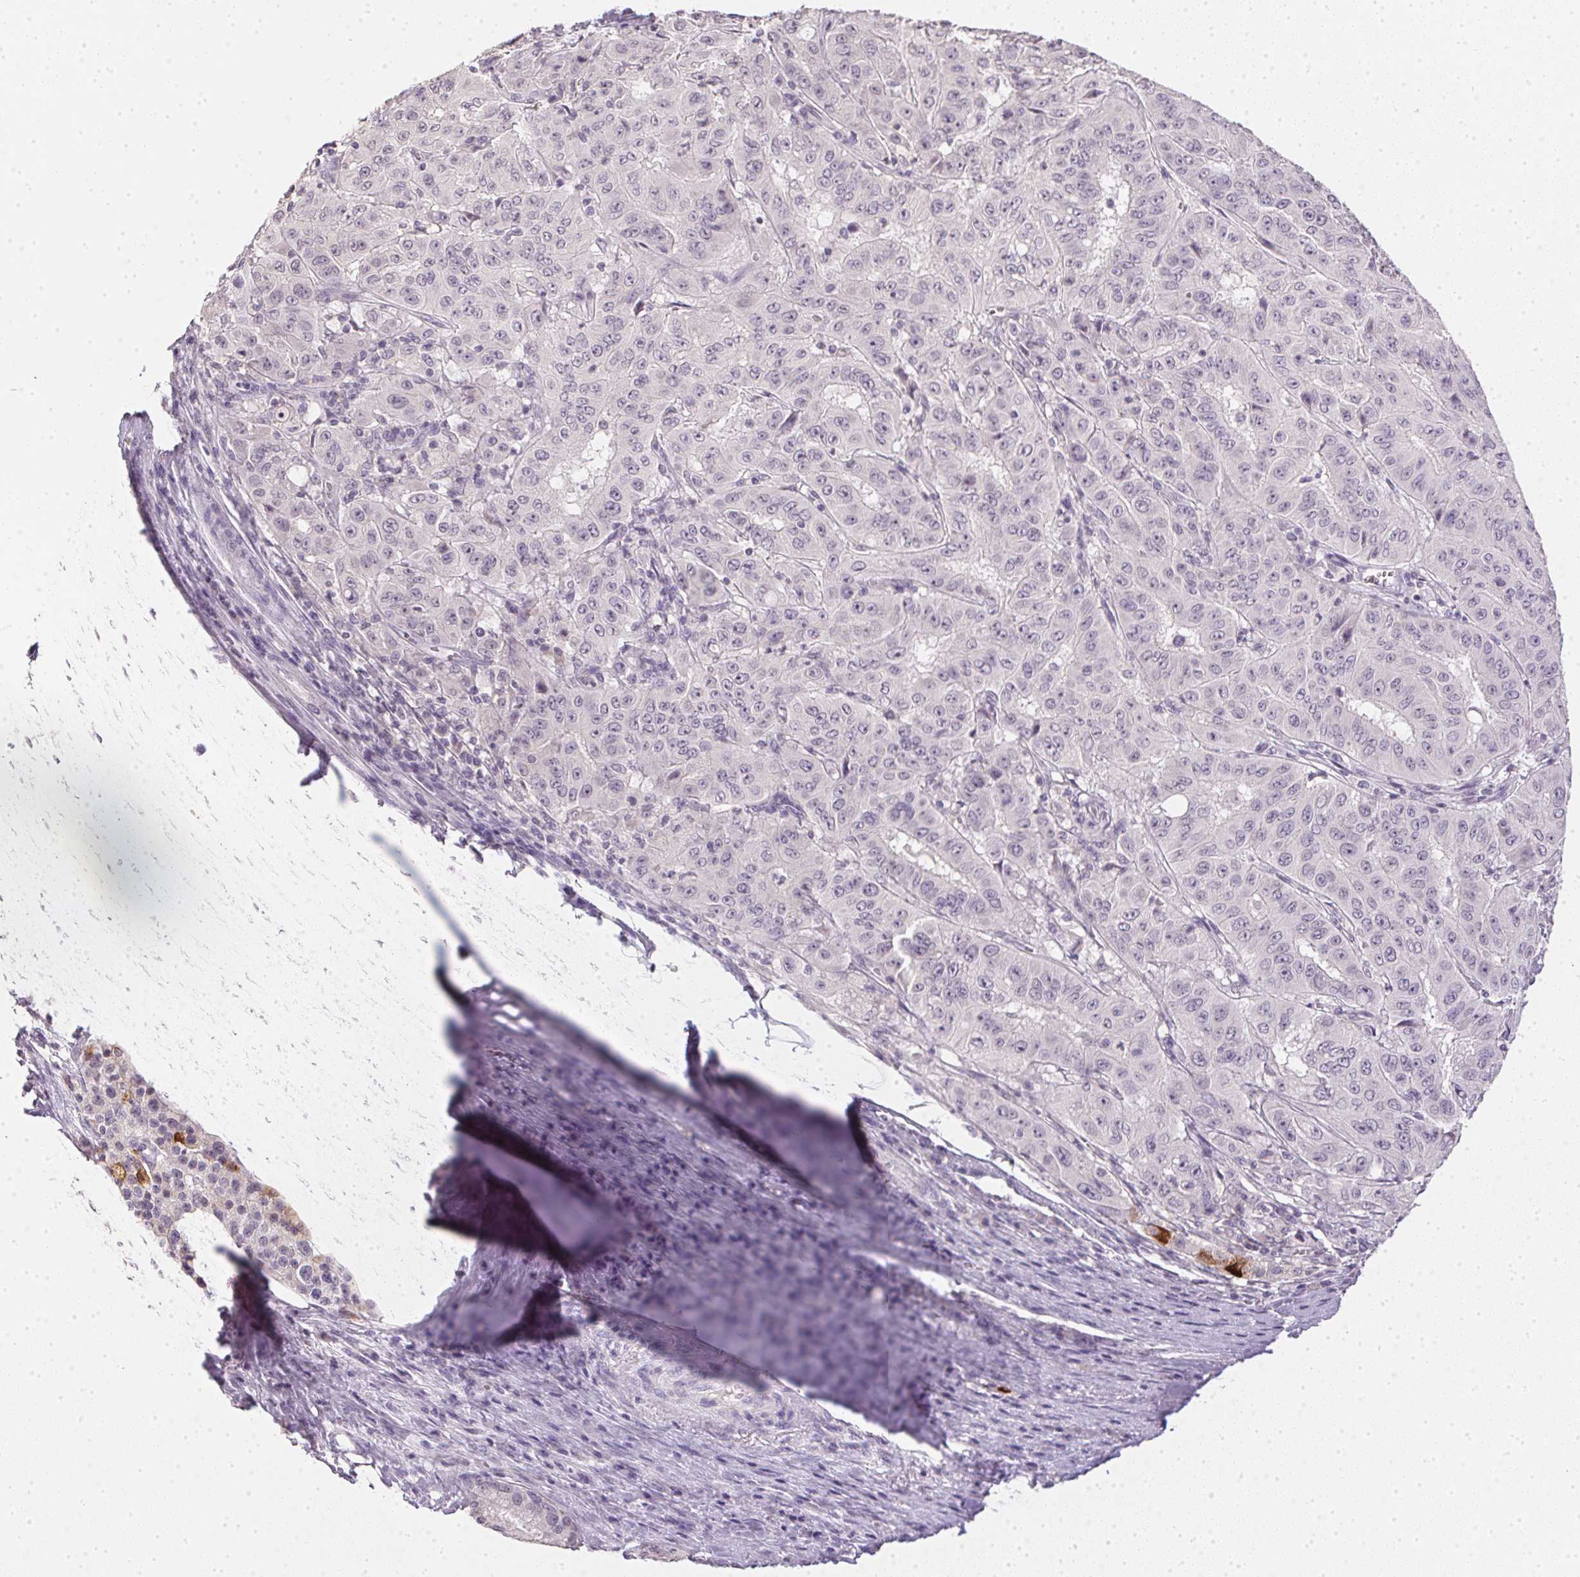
{"staining": {"intensity": "negative", "quantity": "none", "location": "none"}, "tissue": "pancreatic cancer", "cell_type": "Tumor cells", "image_type": "cancer", "snomed": [{"axis": "morphology", "description": "Adenocarcinoma, NOS"}, {"axis": "topography", "description": "Pancreas"}], "caption": "Tumor cells are negative for protein expression in human pancreatic cancer.", "gene": "PPY", "patient": {"sex": "male", "age": 63}}